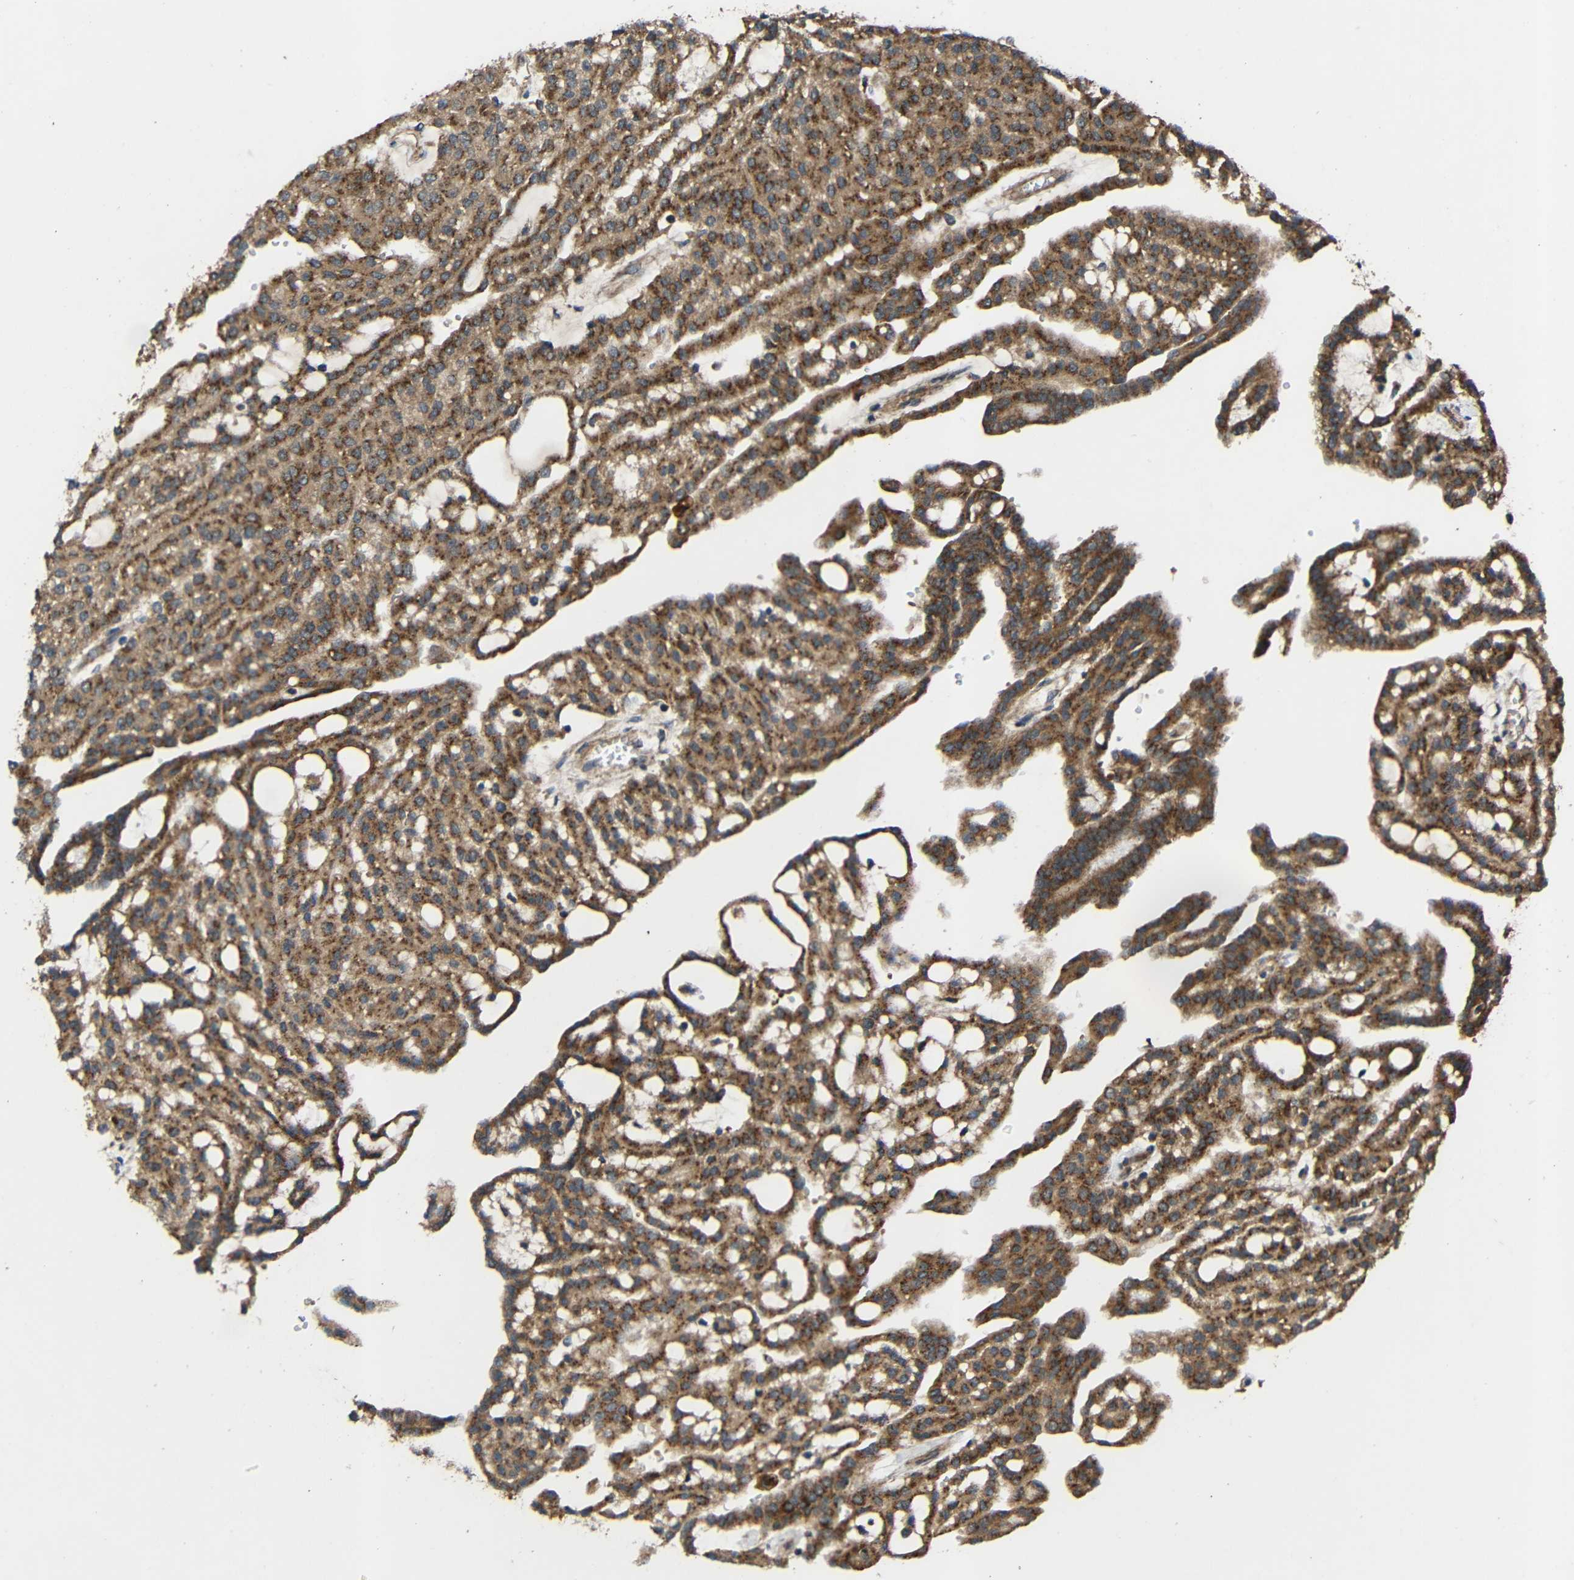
{"staining": {"intensity": "strong", "quantity": ">75%", "location": "cytoplasmic/membranous"}, "tissue": "renal cancer", "cell_type": "Tumor cells", "image_type": "cancer", "snomed": [{"axis": "morphology", "description": "Adenocarcinoma, NOS"}, {"axis": "topography", "description": "Kidney"}], "caption": "Immunohistochemical staining of human adenocarcinoma (renal) exhibits strong cytoplasmic/membranous protein expression in approximately >75% of tumor cells.", "gene": "C1GALT1", "patient": {"sex": "male", "age": 63}}